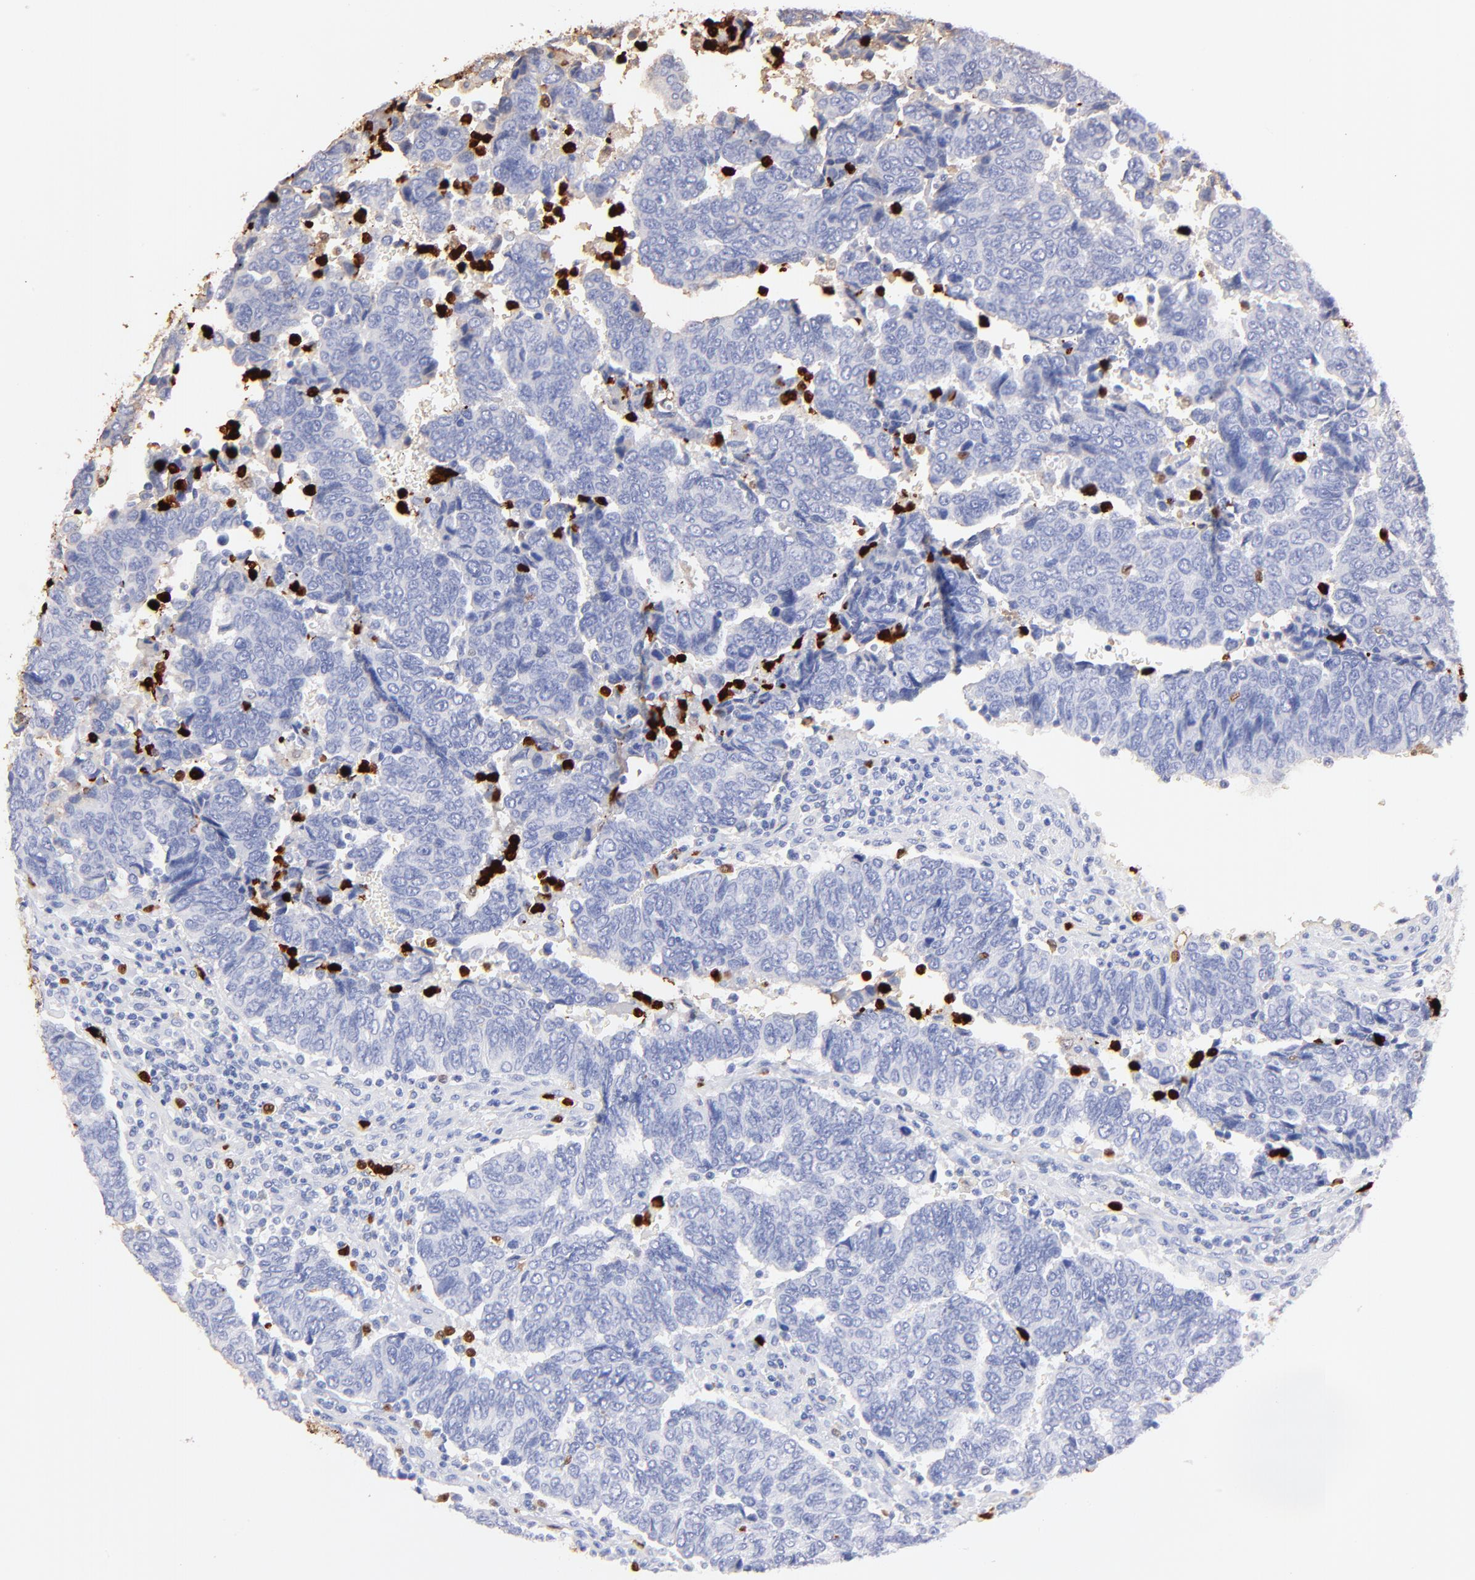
{"staining": {"intensity": "negative", "quantity": "none", "location": "none"}, "tissue": "urothelial cancer", "cell_type": "Tumor cells", "image_type": "cancer", "snomed": [{"axis": "morphology", "description": "Urothelial carcinoma, High grade"}, {"axis": "topography", "description": "Urinary bladder"}], "caption": "Tumor cells show no significant positivity in high-grade urothelial carcinoma.", "gene": "S100A12", "patient": {"sex": "male", "age": 86}}